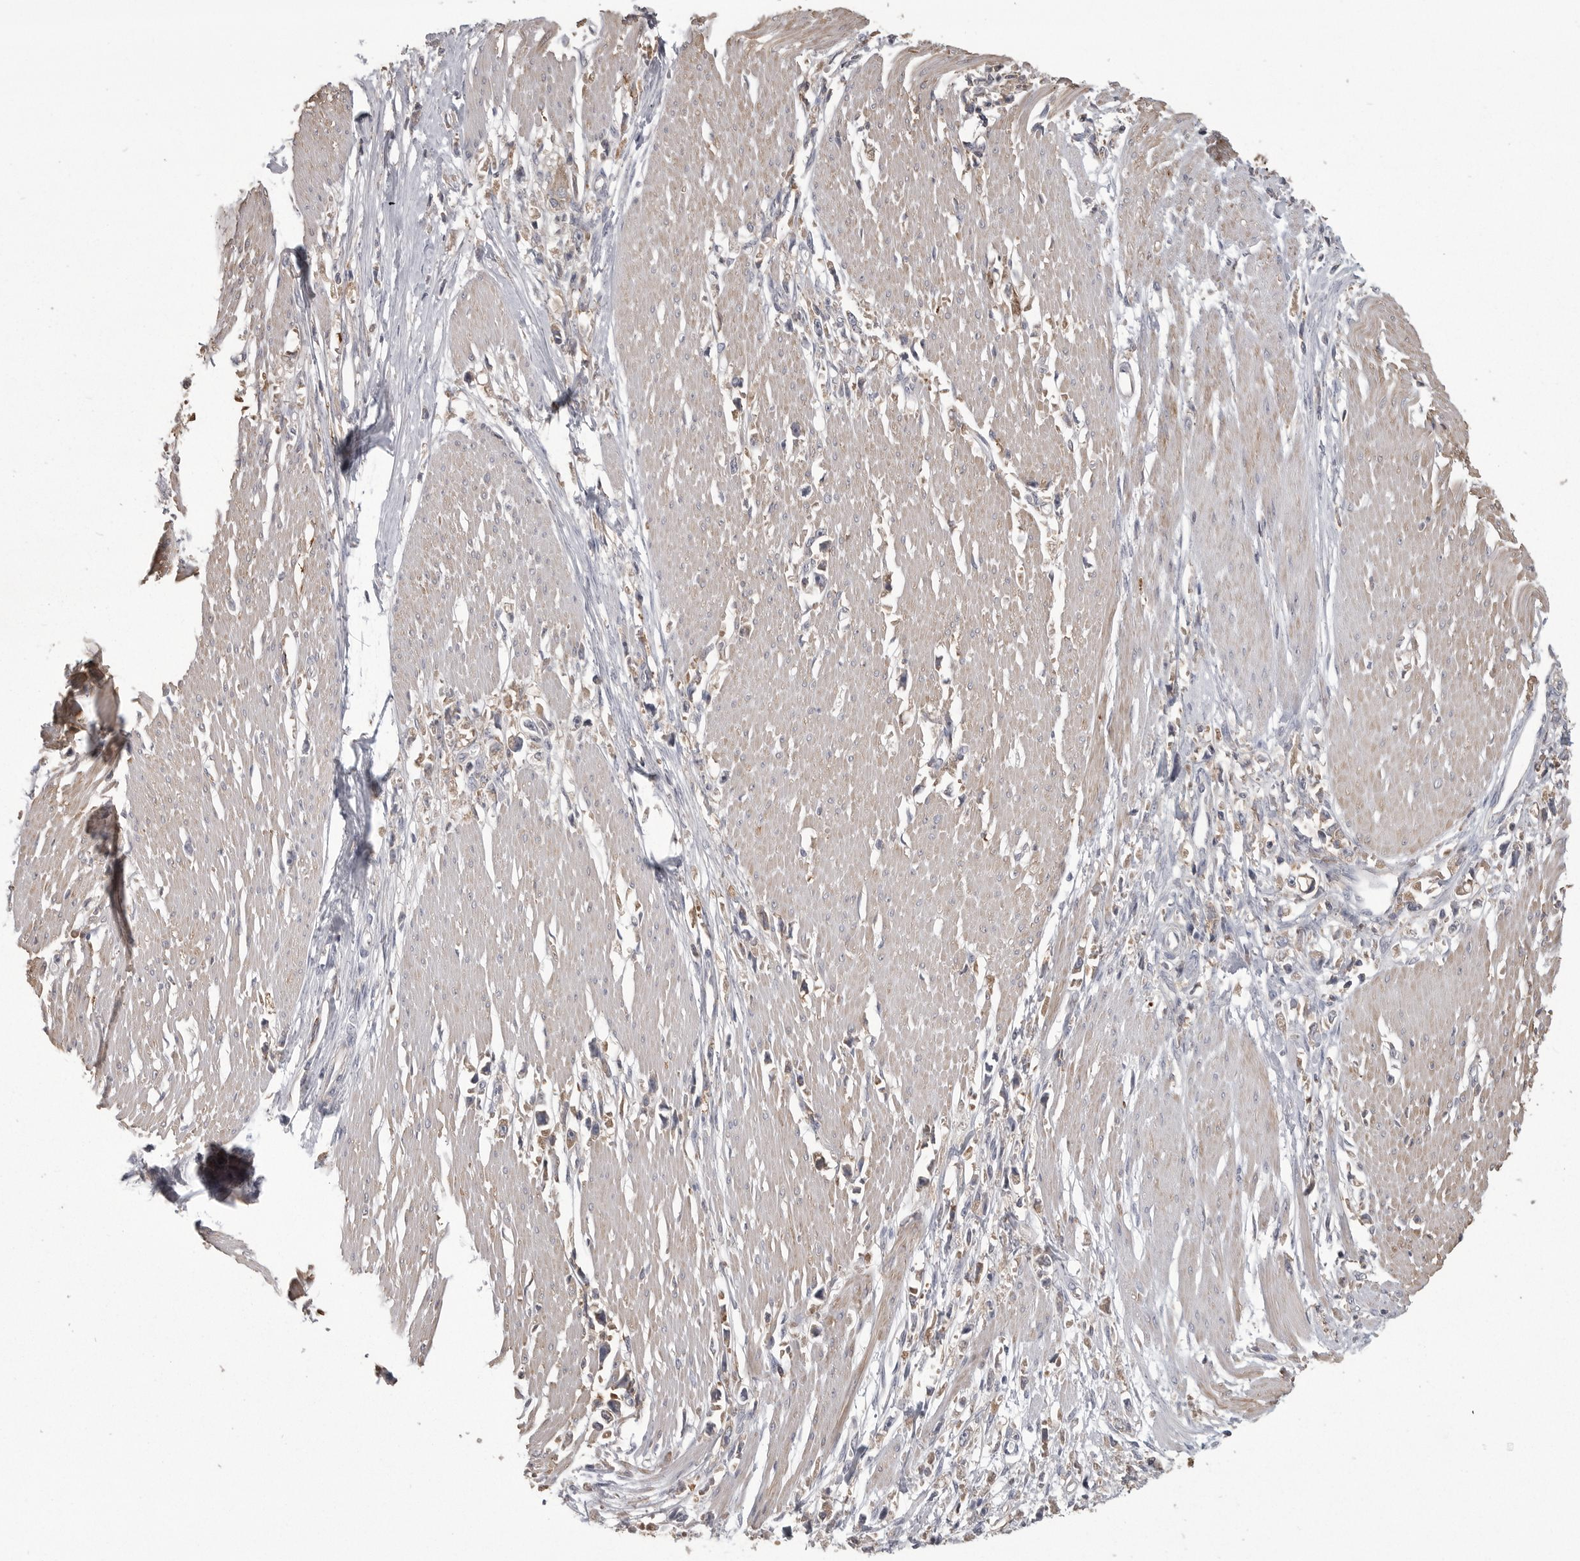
{"staining": {"intensity": "moderate", "quantity": "<25%", "location": "cytoplasmic/membranous"}, "tissue": "stomach cancer", "cell_type": "Tumor cells", "image_type": "cancer", "snomed": [{"axis": "morphology", "description": "Adenocarcinoma, NOS"}, {"axis": "topography", "description": "Stomach"}], "caption": "IHC staining of stomach cancer, which demonstrates low levels of moderate cytoplasmic/membranous expression in approximately <25% of tumor cells indicating moderate cytoplasmic/membranous protein staining. The staining was performed using DAB (brown) for protein detection and nuclei were counterstained in hematoxylin (blue).", "gene": "CMTM6", "patient": {"sex": "female", "age": 59}}